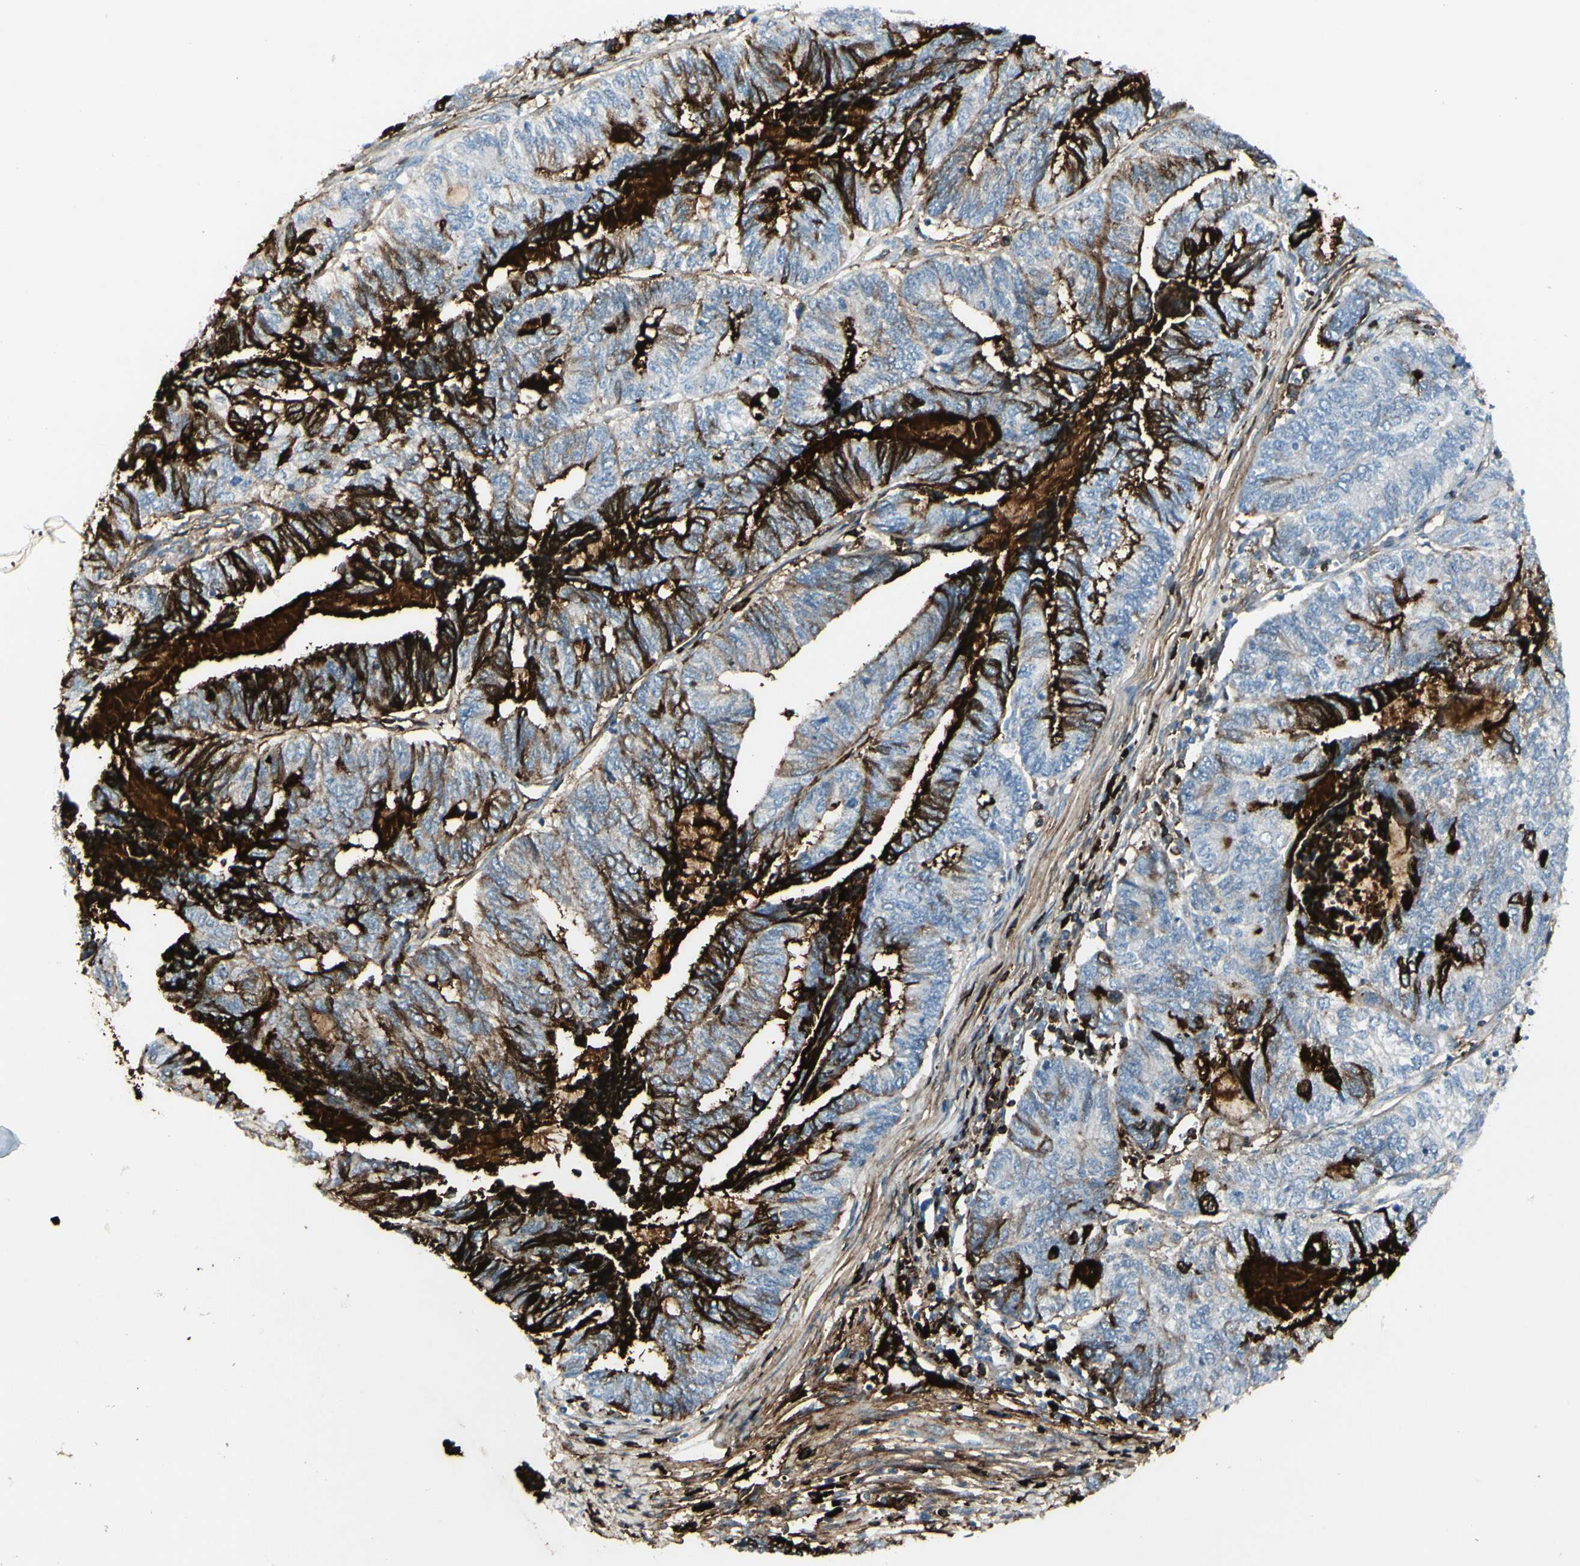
{"staining": {"intensity": "strong", "quantity": "25%-75%", "location": "cytoplasmic/membranous"}, "tissue": "endometrial cancer", "cell_type": "Tumor cells", "image_type": "cancer", "snomed": [{"axis": "morphology", "description": "Adenocarcinoma, NOS"}, {"axis": "topography", "description": "Uterus"}, {"axis": "topography", "description": "Endometrium"}], "caption": "Immunohistochemical staining of human adenocarcinoma (endometrial) demonstrates high levels of strong cytoplasmic/membranous protein staining in approximately 25%-75% of tumor cells.", "gene": "IGHG1", "patient": {"sex": "female", "age": 70}}